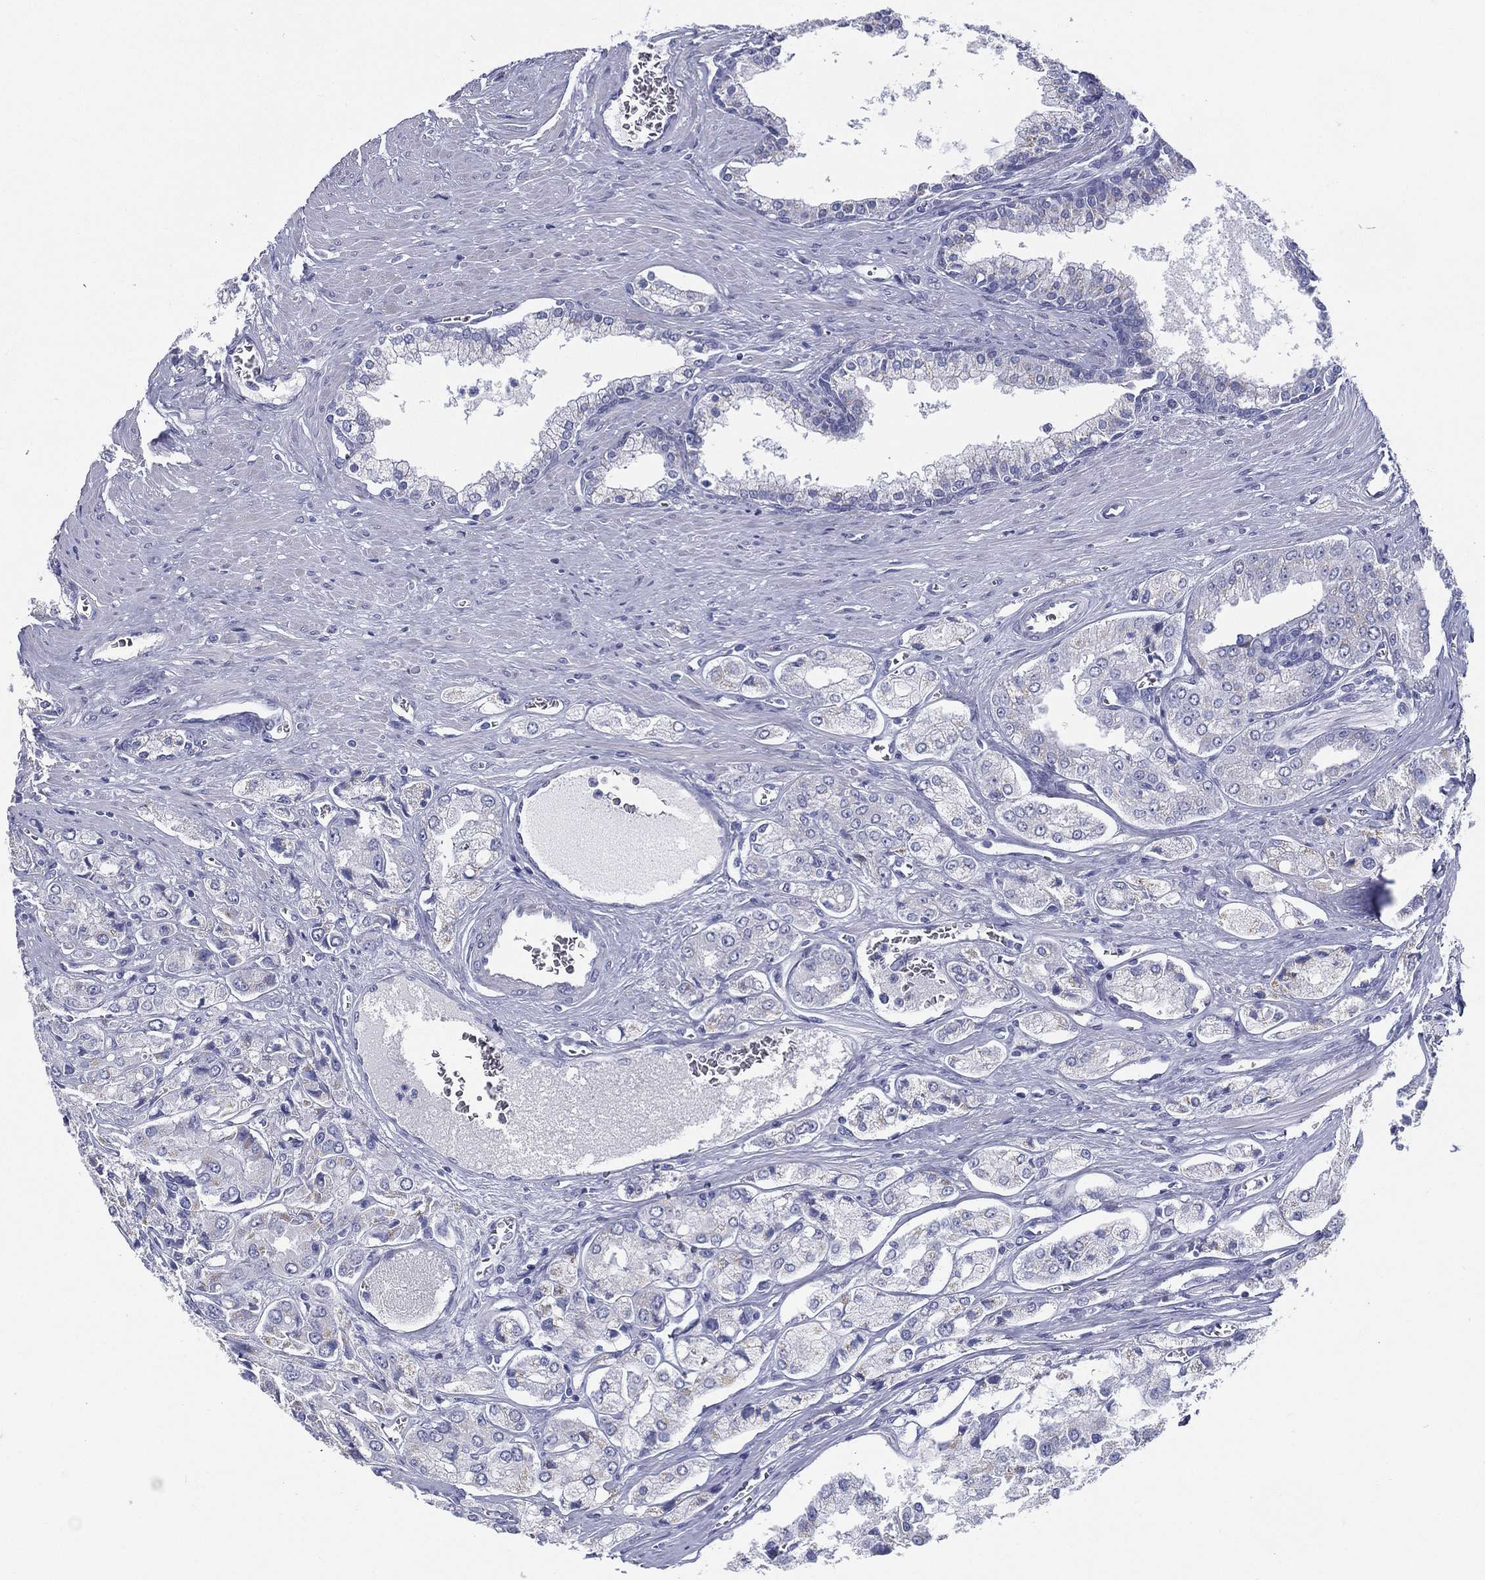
{"staining": {"intensity": "negative", "quantity": "none", "location": "none"}, "tissue": "prostate cancer", "cell_type": "Tumor cells", "image_type": "cancer", "snomed": [{"axis": "morphology", "description": "Adenocarcinoma, NOS"}, {"axis": "topography", "description": "Prostate and seminal vesicle, NOS"}, {"axis": "topography", "description": "Prostate"}], "caption": "Human prostate cancer (adenocarcinoma) stained for a protein using immunohistochemistry exhibits no staining in tumor cells.", "gene": "RSPH4A", "patient": {"sex": "male", "age": 67}}